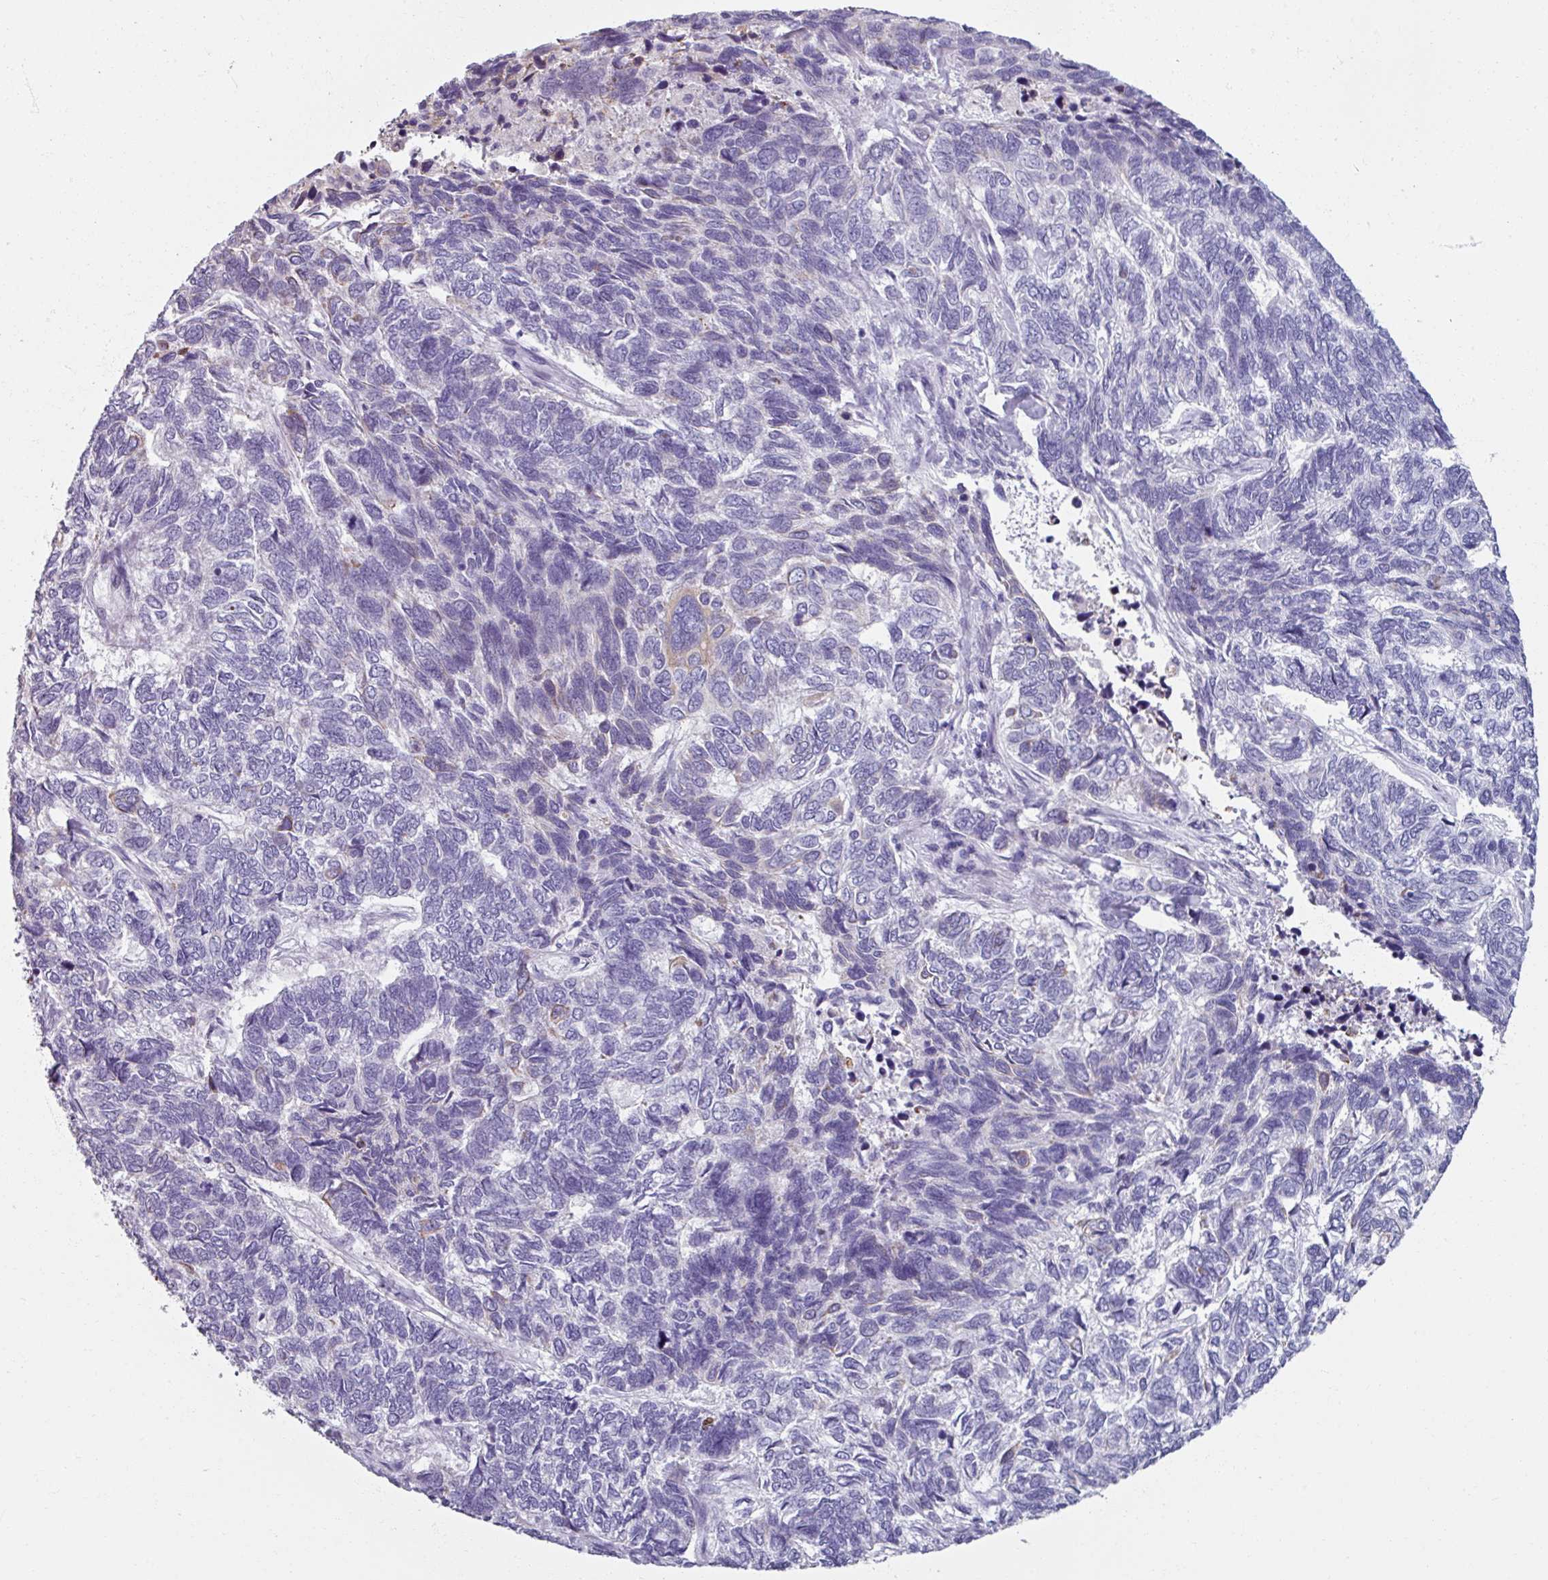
{"staining": {"intensity": "negative", "quantity": "none", "location": "none"}, "tissue": "skin cancer", "cell_type": "Tumor cells", "image_type": "cancer", "snomed": [{"axis": "morphology", "description": "Basal cell carcinoma"}, {"axis": "topography", "description": "Skin"}], "caption": "Immunohistochemical staining of human skin basal cell carcinoma demonstrates no significant staining in tumor cells.", "gene": "SPESP1", "patient": {"sex": "female", "age": 65}}